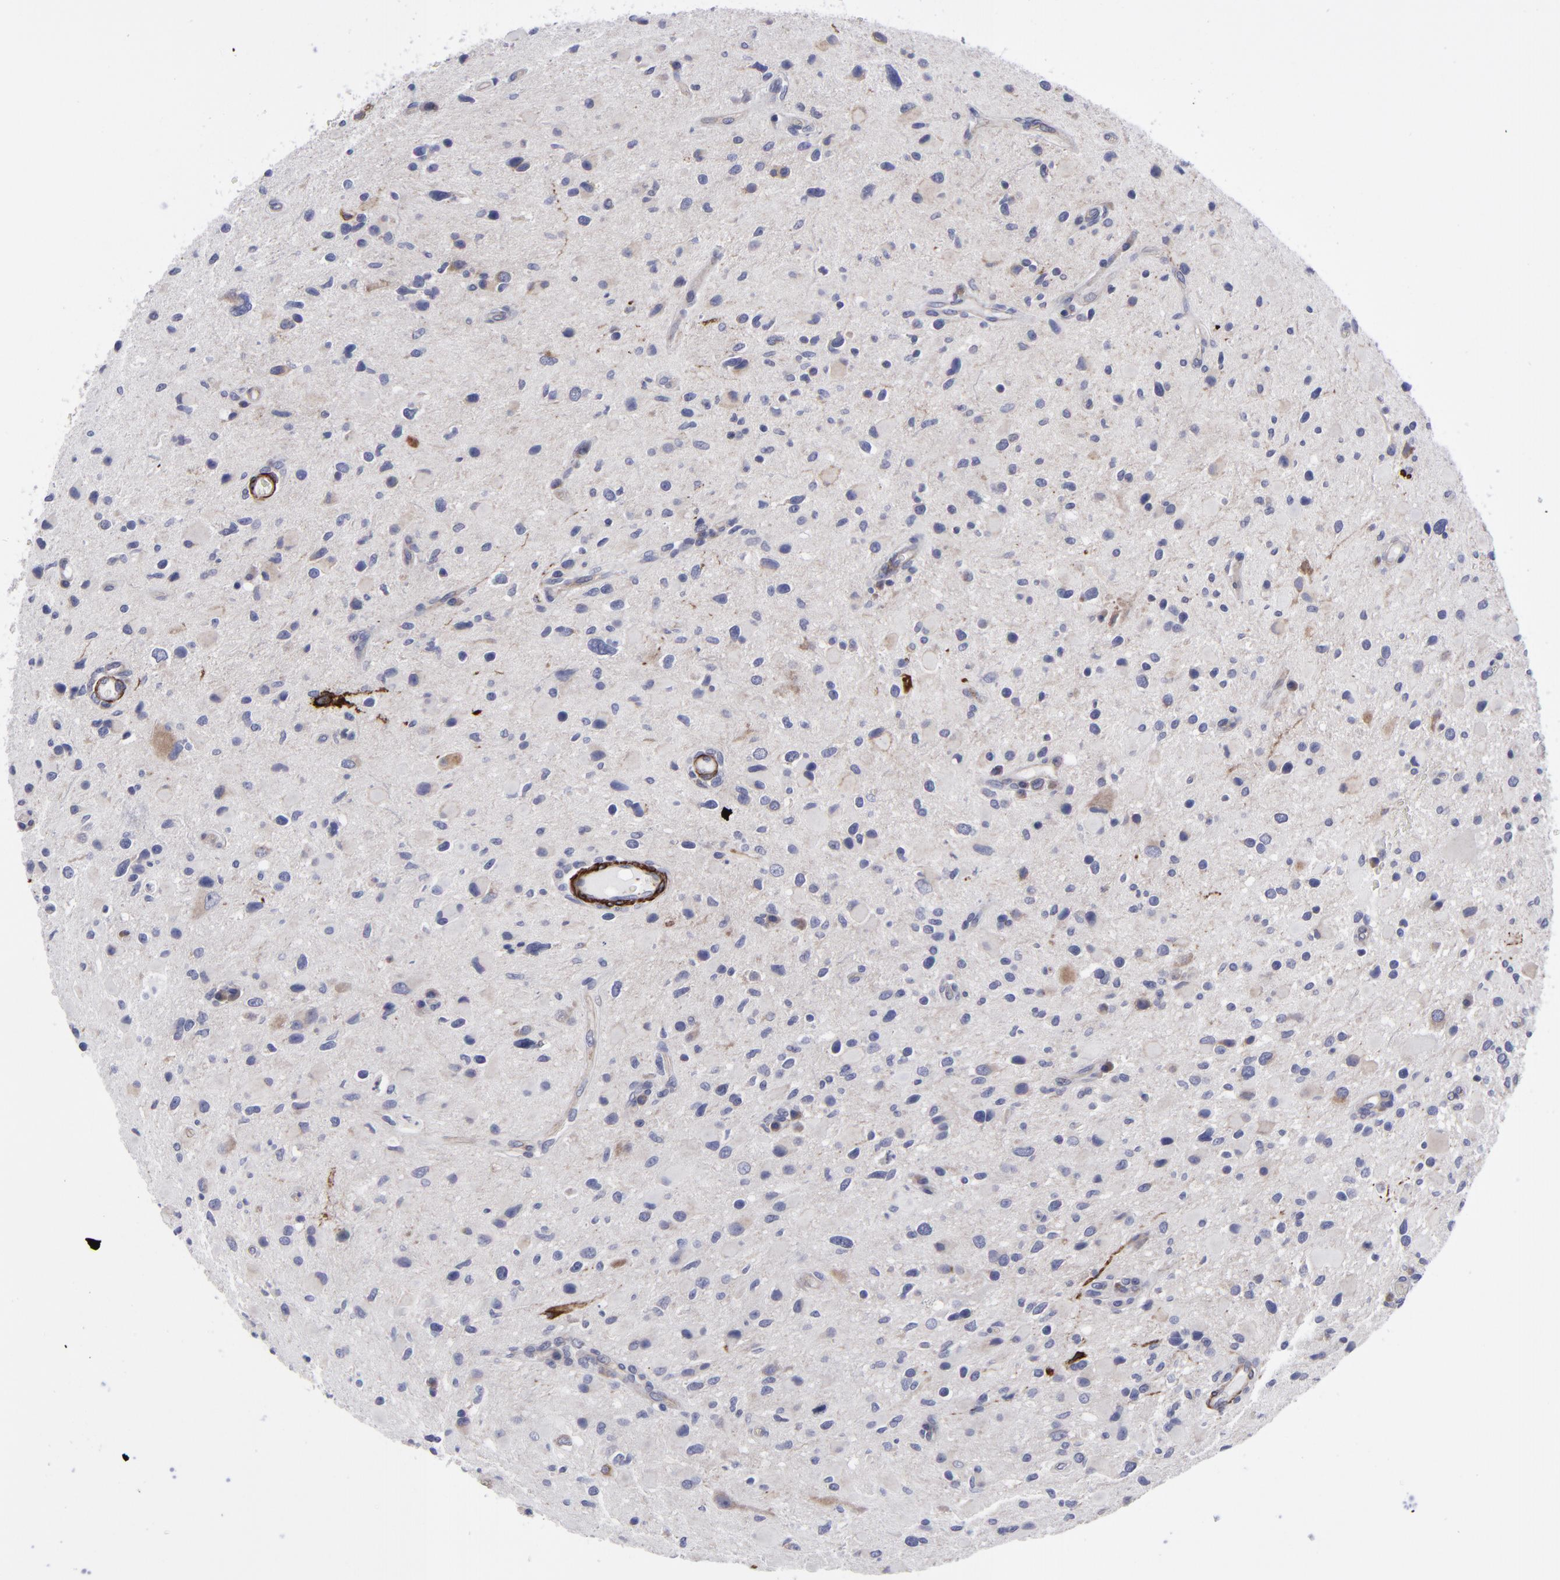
{"staining": {"intensity": "weak", "quantity": "<25%", "location": "cytoplasmic/membranous"}, "tissue": "glioma", "cell_type": "Tumor cells", "image_type": "cancer", "snomed": [{"axis": "morphology", "description": "Glioma, malignant, Low grade"}, {"axis": "topography", "description": "Brain"}], "caption": "This is an immunohistochemistry (IHC) photomicrograph of low-grade glioma (malignant). There is no expression in tumor cells.", "gene": "SLMAP", "patient": {"sex": "female", "age": 32}}